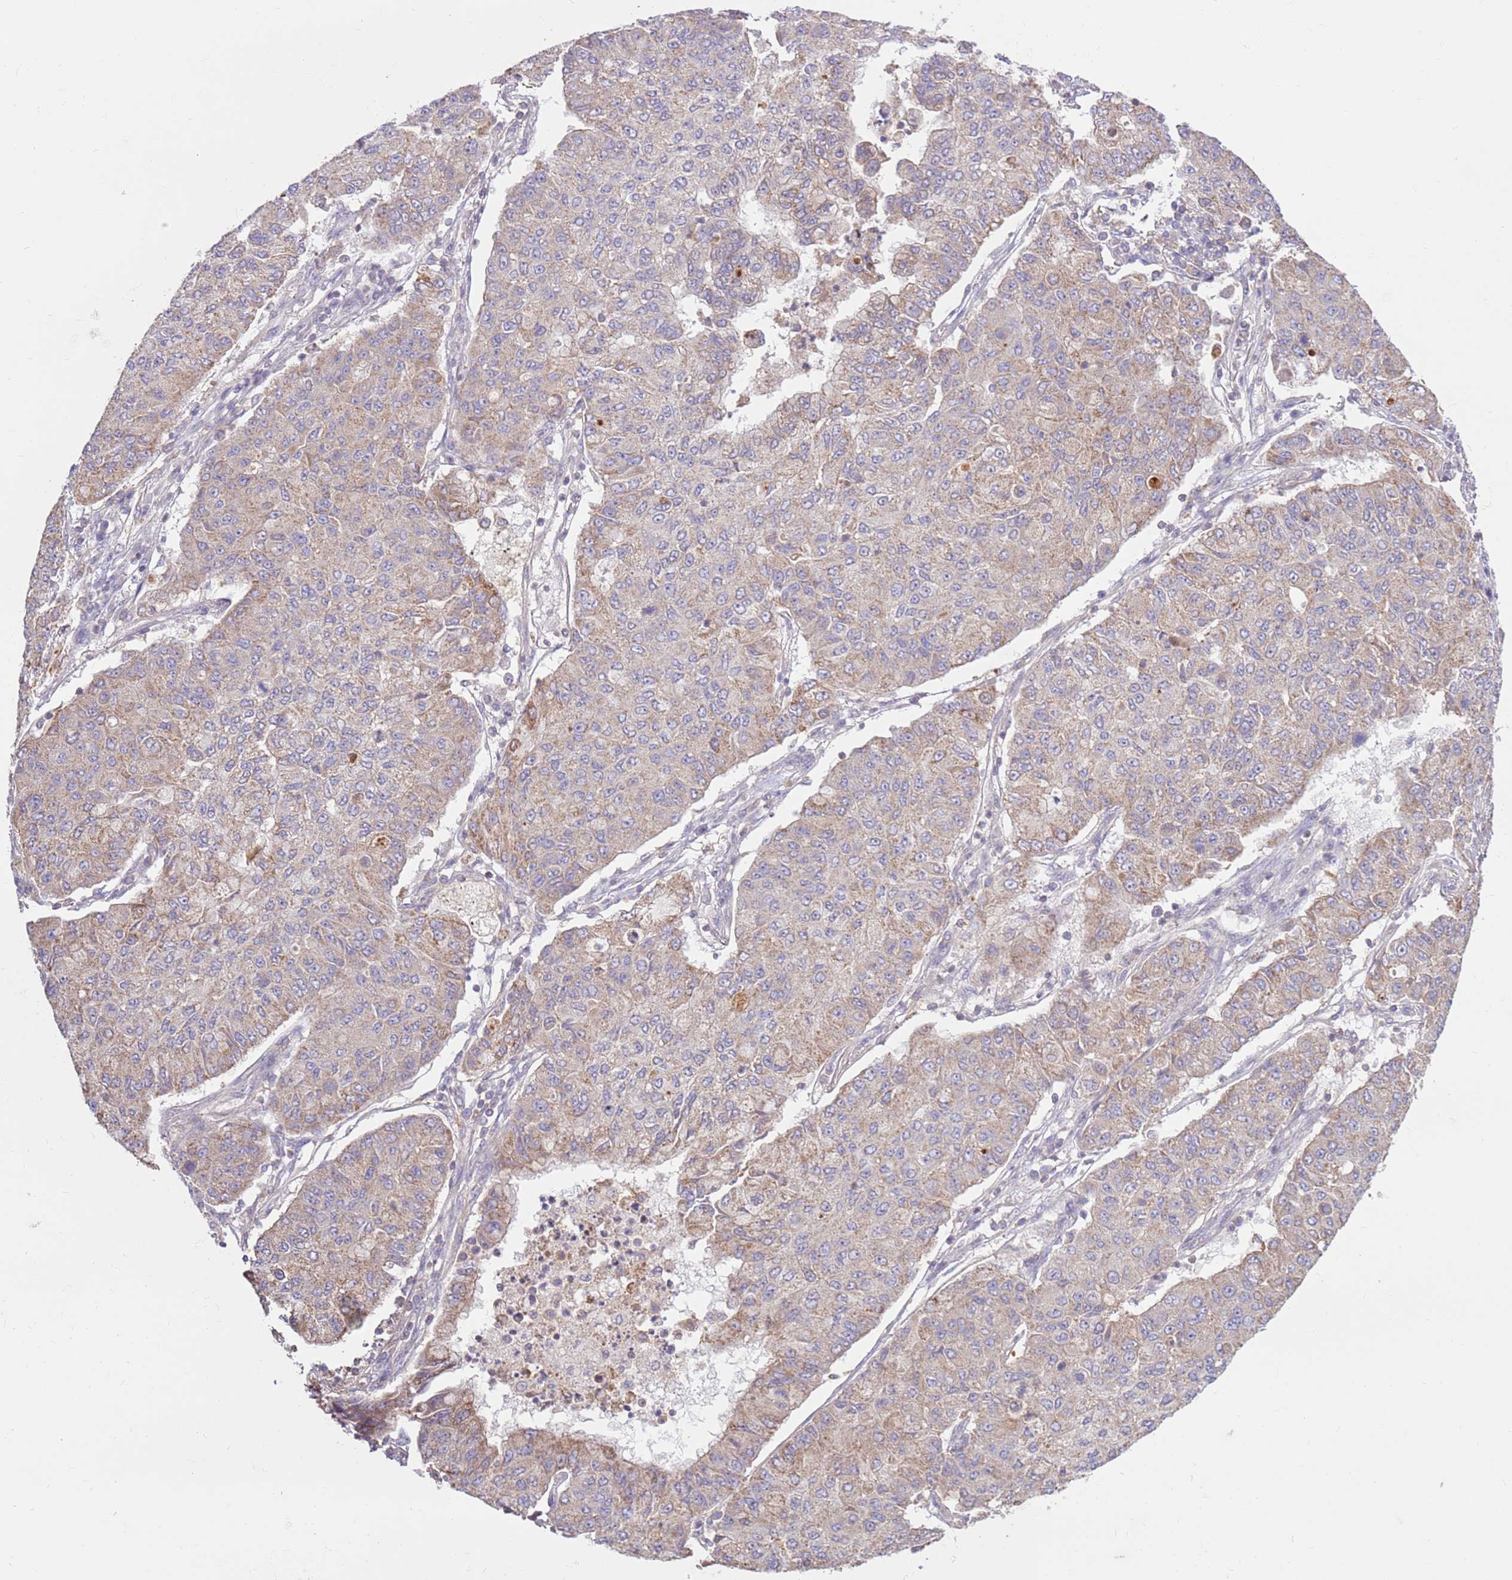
{"staining": {"intensity": "weak", "quantity": "<25%", "location": "cytoplasmic/membranous"}, "tissue": "lung cancer", "cell_type": "Tumor cells", "image_type": "cancer", "snomed": [{"axis": "morphology", "description": "Squamous cell carcinoma, NOS"}, {"axis": "topography", "description": "Lung"}], "caption": "Protein analysis of lung cancer (squamous cell carcinoma) demonstrates no significant staining in tumor cells.", "gene": "EVA1B", "patient": {"sex": "male", "age": 74}}